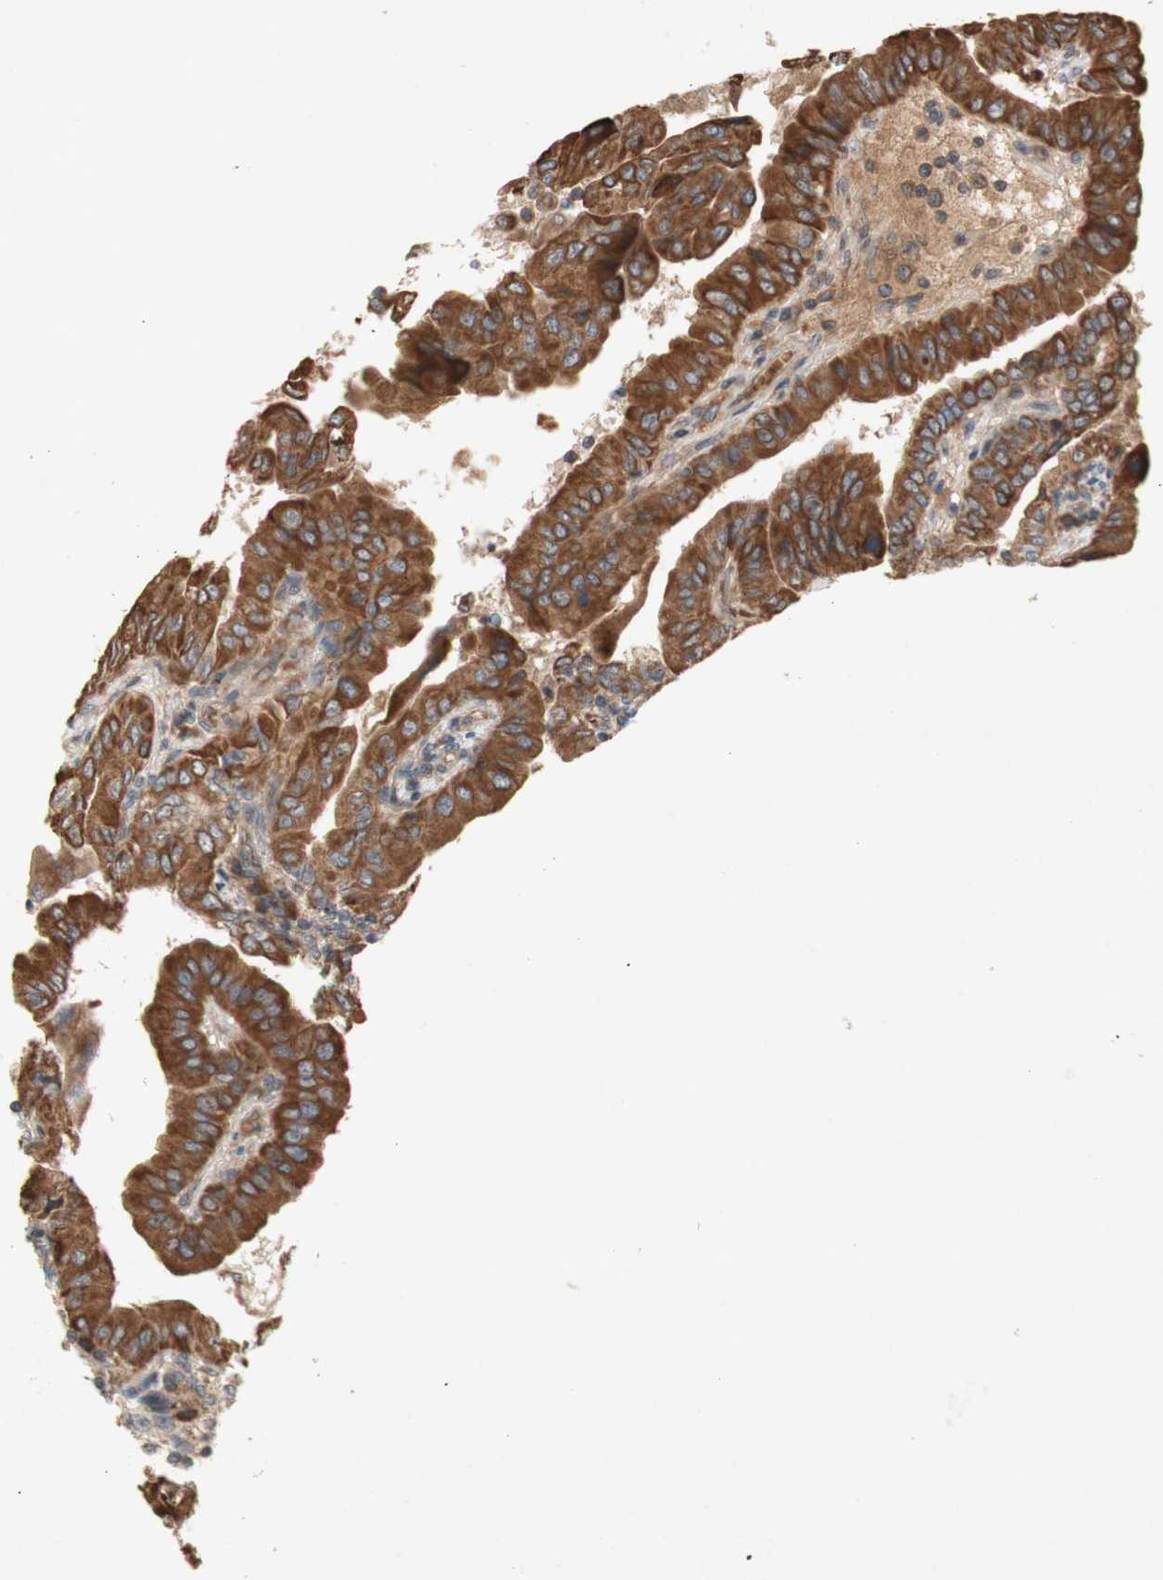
{"staining": {"intensity": "strong", "quantity": ">75%", "location": "cytoplasmic/membranous"}, "tissue": "thyroid cancer", "cell_type": "Tumor cells", "image_type": "cancer", "snomed": [{"axis": "morphology", "description": "Papillary adenocarcinoma, NOS"}, {"axis": "topography", "description": "Thyroid gland"}], "caption": "Immunohistochemical staining of human thyroid cancer (papillary adenocarcinoma) exhibits high levels of strong cytoplasmic/membranous protein positivity in approximately >75% of tumor cells. The staining is performed using DAB brown chromogen to label protein expression. The nuclei are counter-stained blue using hematoxylin.", "gene": "PKN1", "patient": {"sex": "male", "age": 33}}